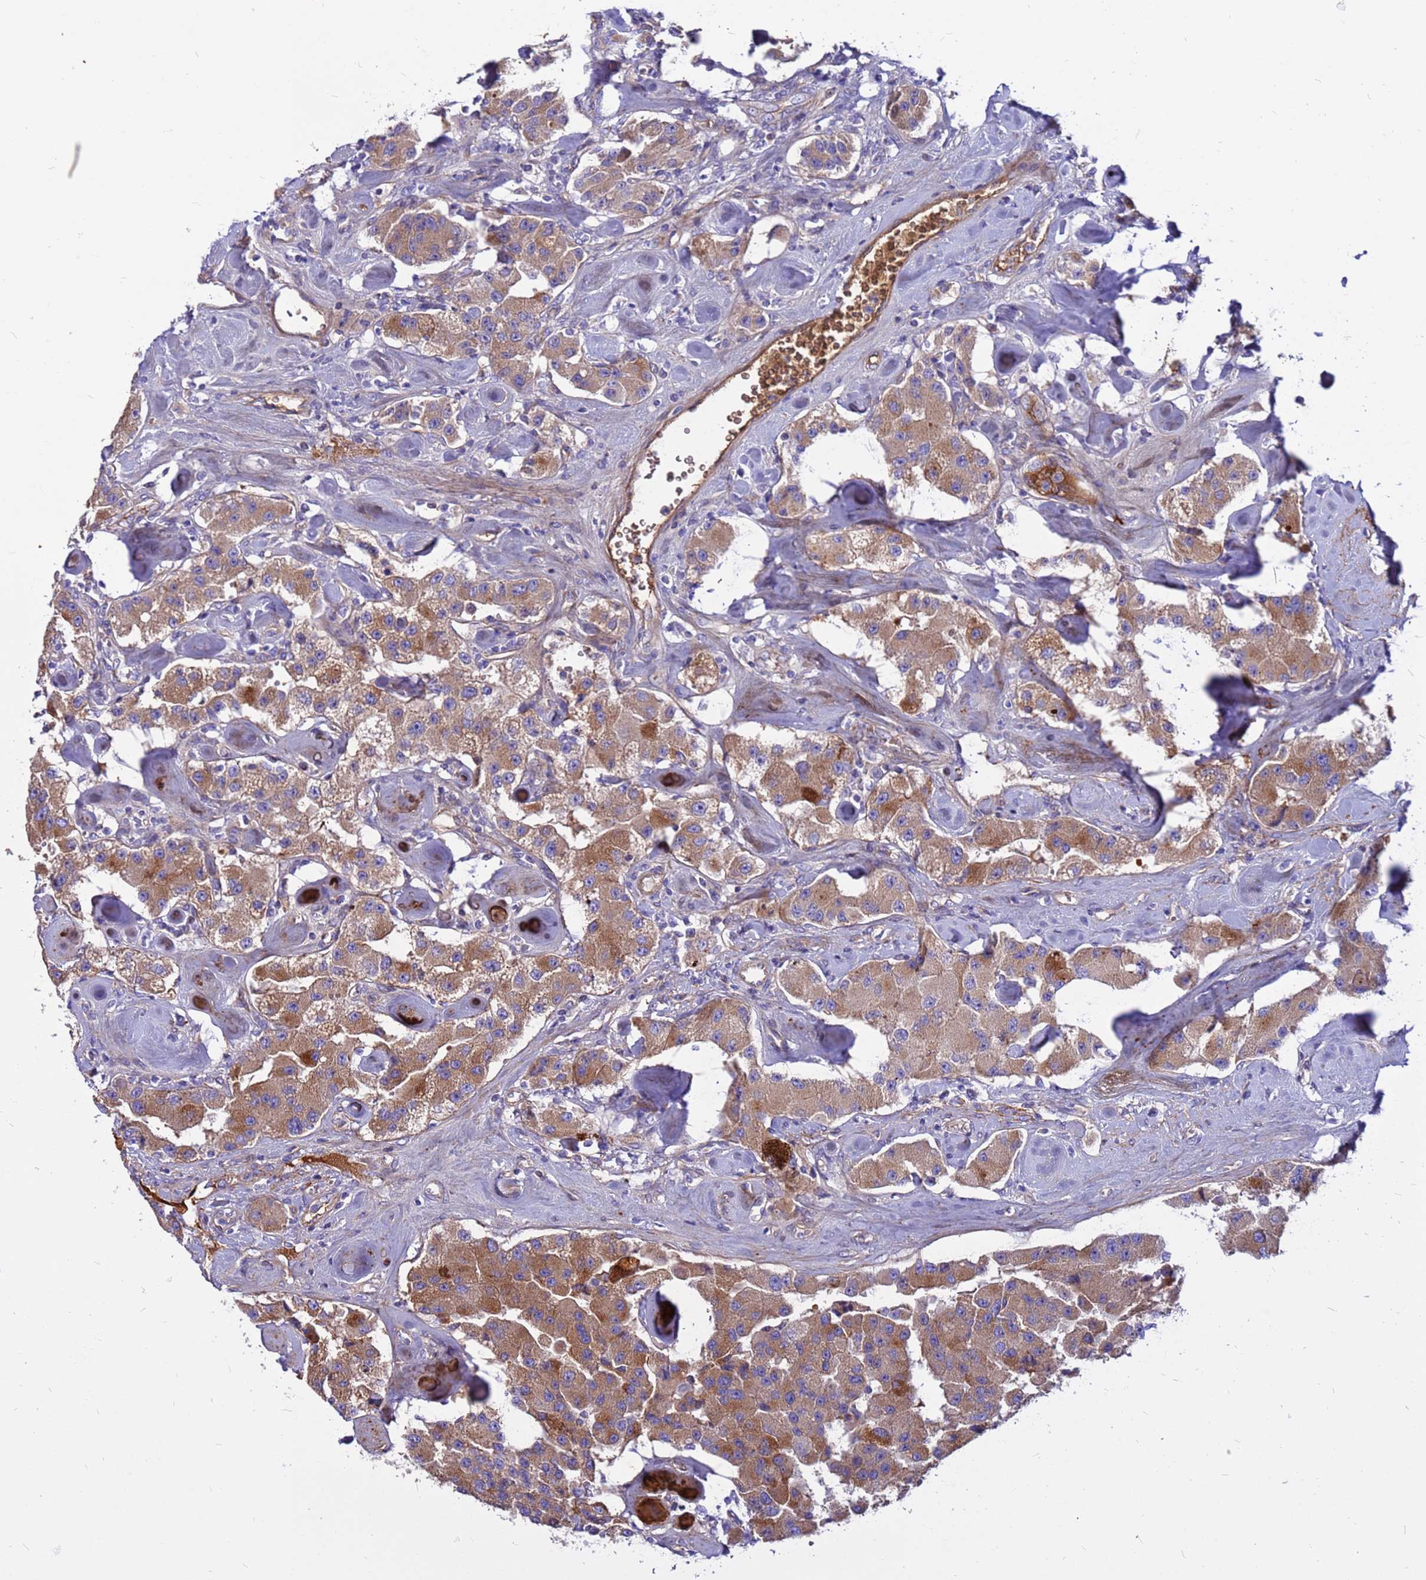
{"staining": {"intensity": "moderate", "quantity": ">75%", "location": "cytoplasmic/membranous"}, "tissue": "carcinoid", "cell_type": "Tumor cells", "image_type": "cancer", "snomed": [{"axis": "morphology", "description": "Carcinoid, malignant, NOS"}, {"axis": "topography", "description": "Pancreas"}], "caption": "Protein expression analysis of human carcinoid reveals moderate cytoplasmic/membranous positivity in about >75% of tumor cells.", "gene": "CRHBP", "patient": {"sex": "male", "age": 41}}